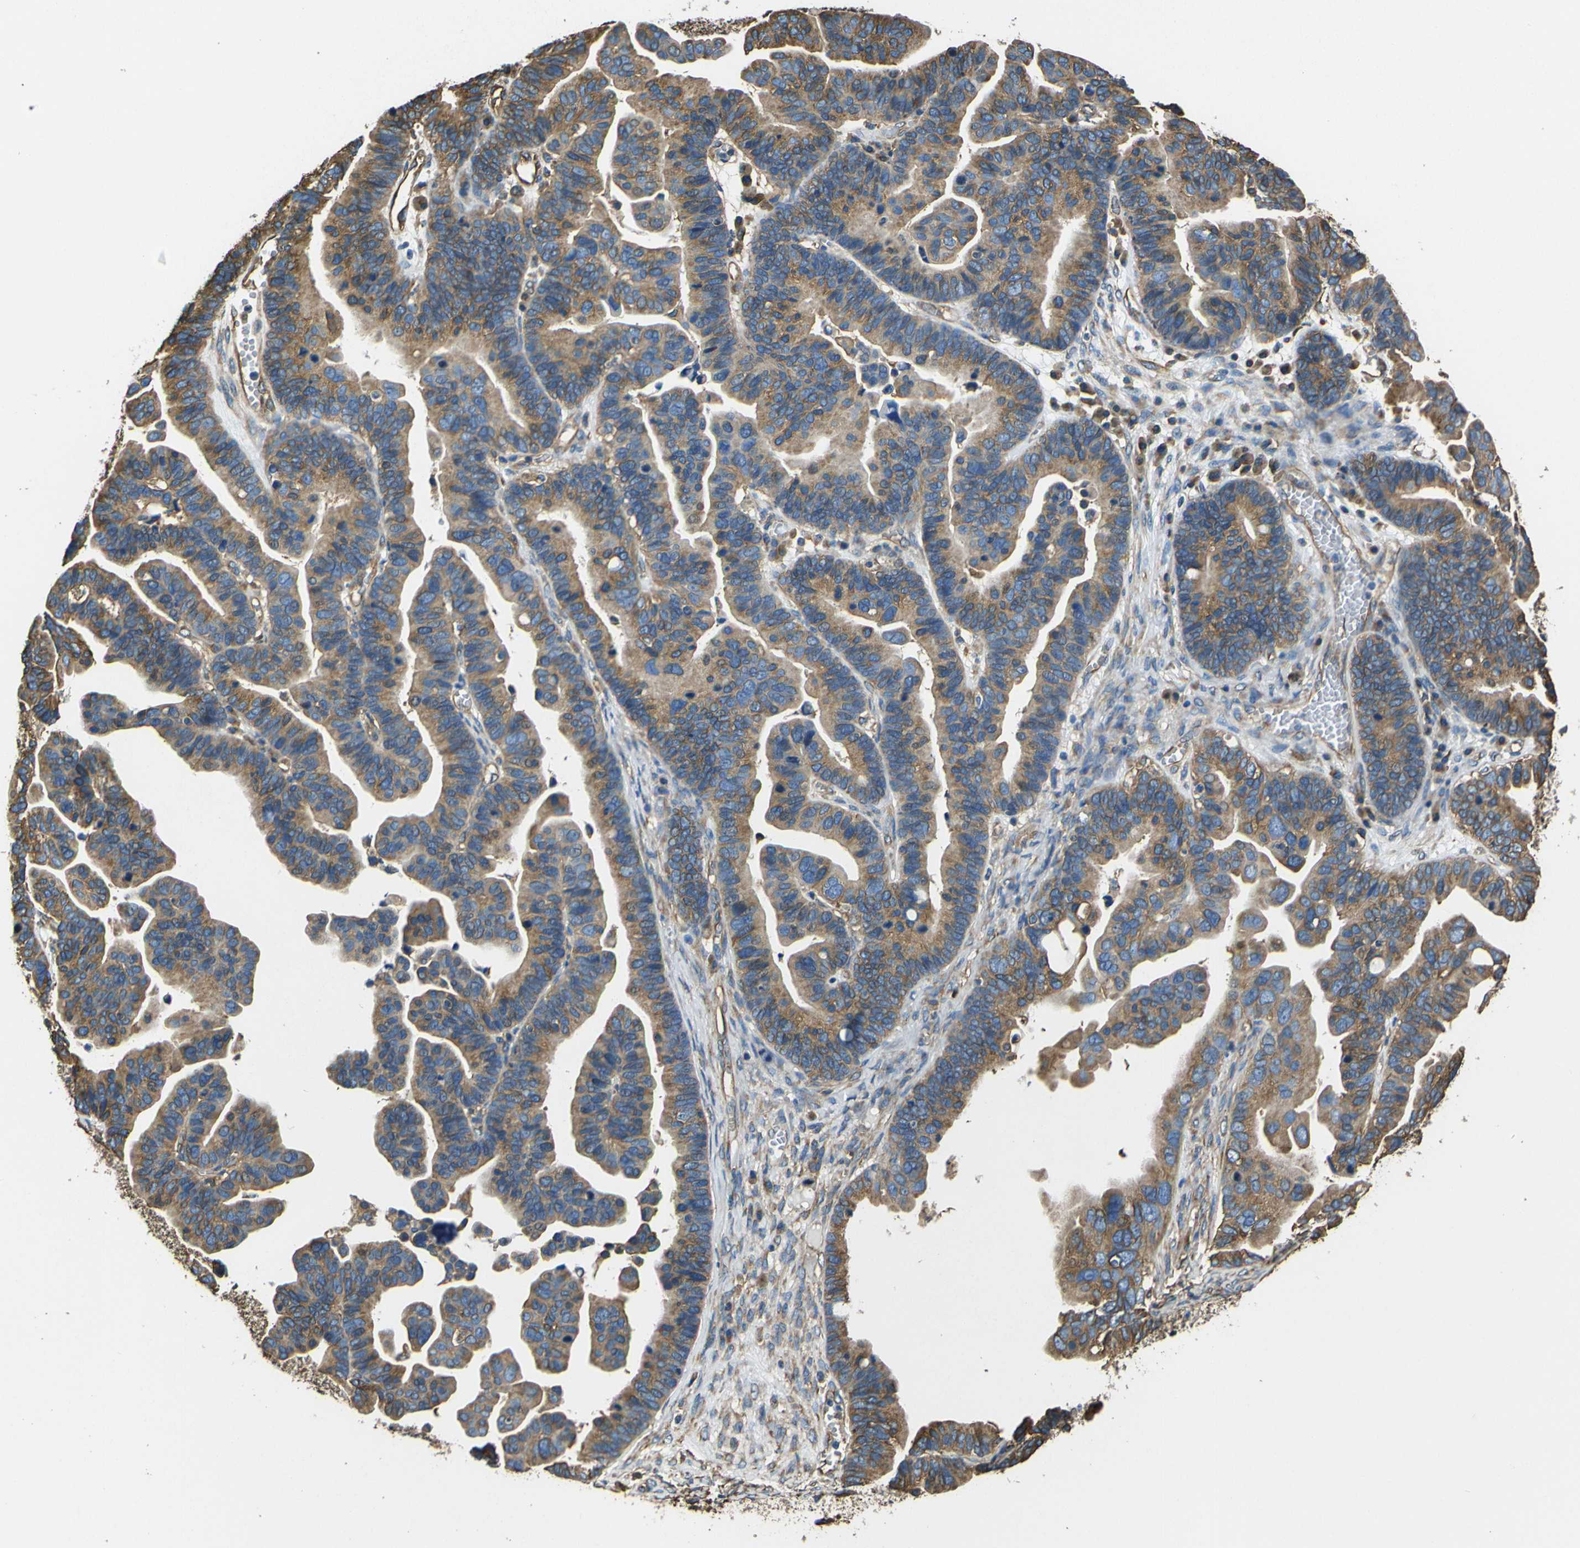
{"staining": {"intensity": "moderate", "quantity": ">75%", "location": "cytoplasmic/membranous"}, "tissue": "ovarian cancer", "cell_type": "Tumor cells", "image_type": "cancer", "snomed": [{"axis": "morphology", "description": "Cystadenocarcinoma, serous, NOS"}, {"axis": "topography", "description": "Ovary"}], "caption": "Ovarian cancer was stained to show a protein in brown. There is medium levels of moderate cytoplasmic/membranous positivity in approximately >75% of tumor cells.", "gene": "TUBB", "patient": {"sex": "female", "age": 56}}